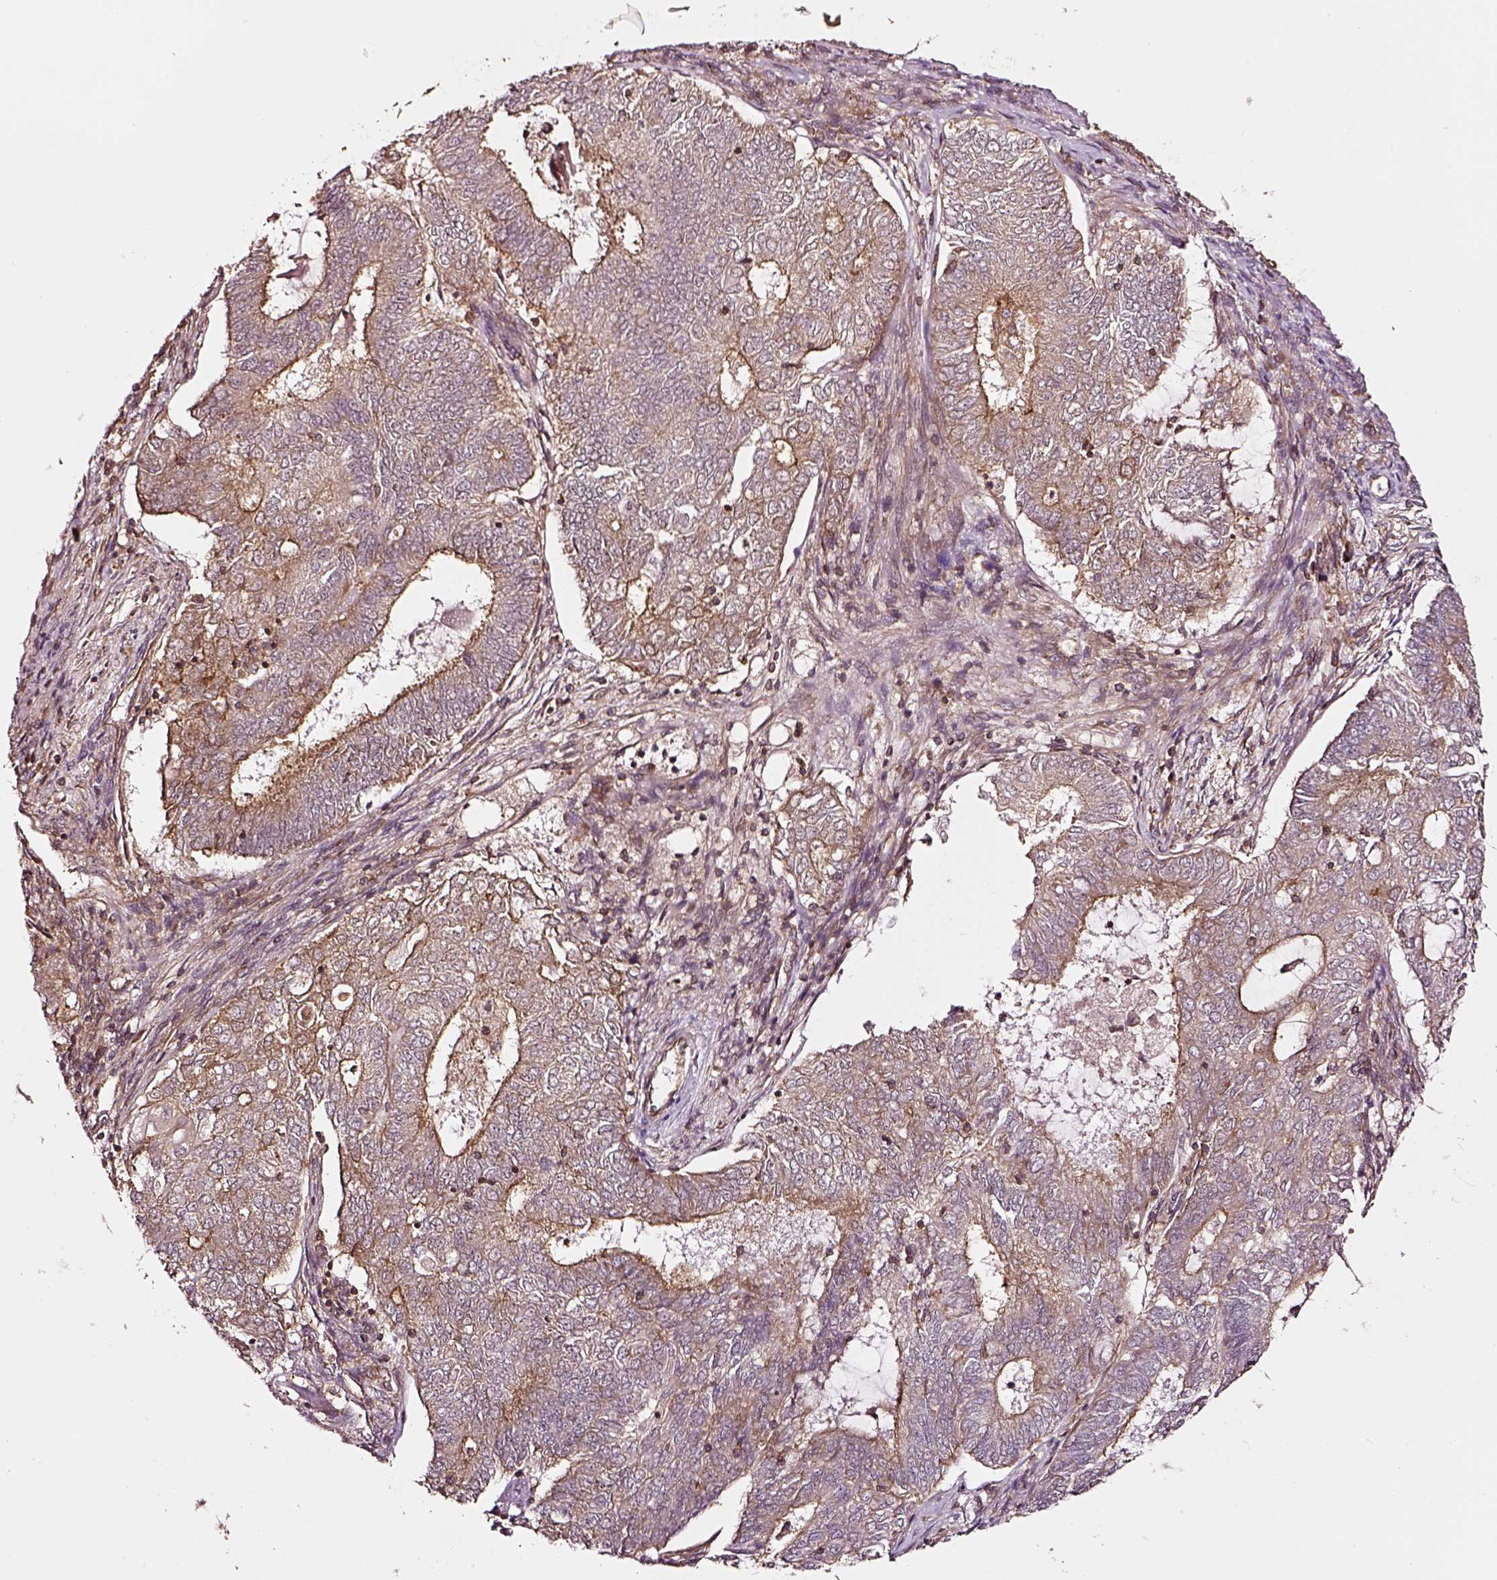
{"staining": {"intensity": "moderate", "quantity": "<25%", "location": "cytoplasmic/membranous"}, "tissue": "endometrial cancer", "cell_type": "Tumor cells", "image_type": "cancer", "snomed": [{"axis": "morphology", "description": "Adenocarcinoma, NOS"}, {"axis": "topography", "description": "Endometrium"}], "caption": "Protein expression analysis of adenocarcinoma (endometrial) shows moderate cytoplasmic/membranous expression in approximately <25% of tumor cells.", "gene": "RASSF5", "patient": {"sex": "female", "age": 62}}